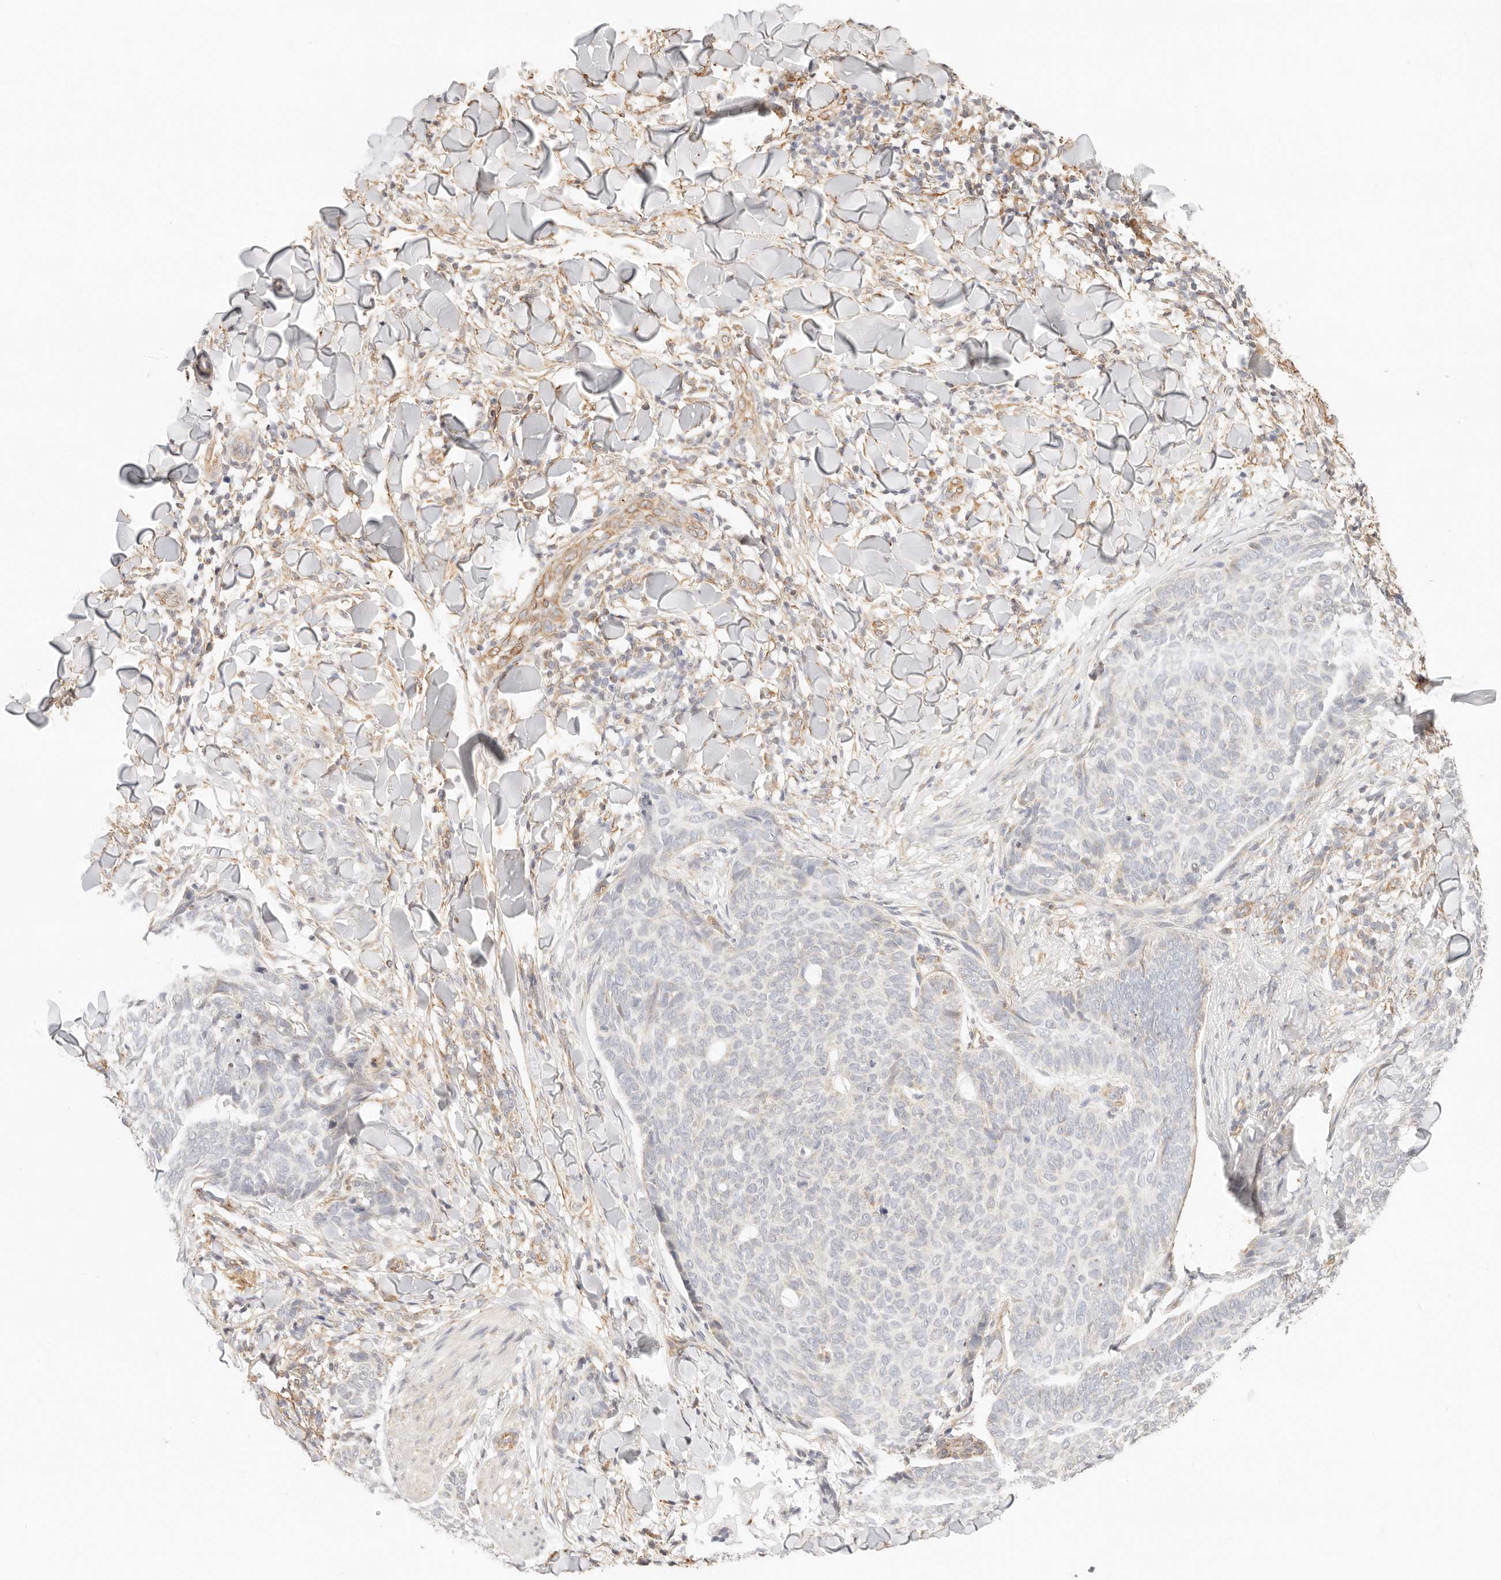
{"staining": {"intensity": "negative", "quantity": "none", "location": "none"}, "tissue": "skin cancer", "cell_type": "Tumor cells", "image_type": "cancer", "snomed": [{"axis": "morphology", "description": "Normal tissue, NOS"}, {"axis": "morphology", "description": "Basal cell carcinoma"}, {"axis": "topography", "description": "Skin"}], "caption": "Immunohistochemistry (IHC) image of neoplastic tissue: human skin basal cell carcinoma stained with DAB (3,3'-diaminobenzidine) demonstrates no significant protein staining in tumor cells.", "gene": "ZC3H11A", "patient": {"sex": "male", "age": 50}}